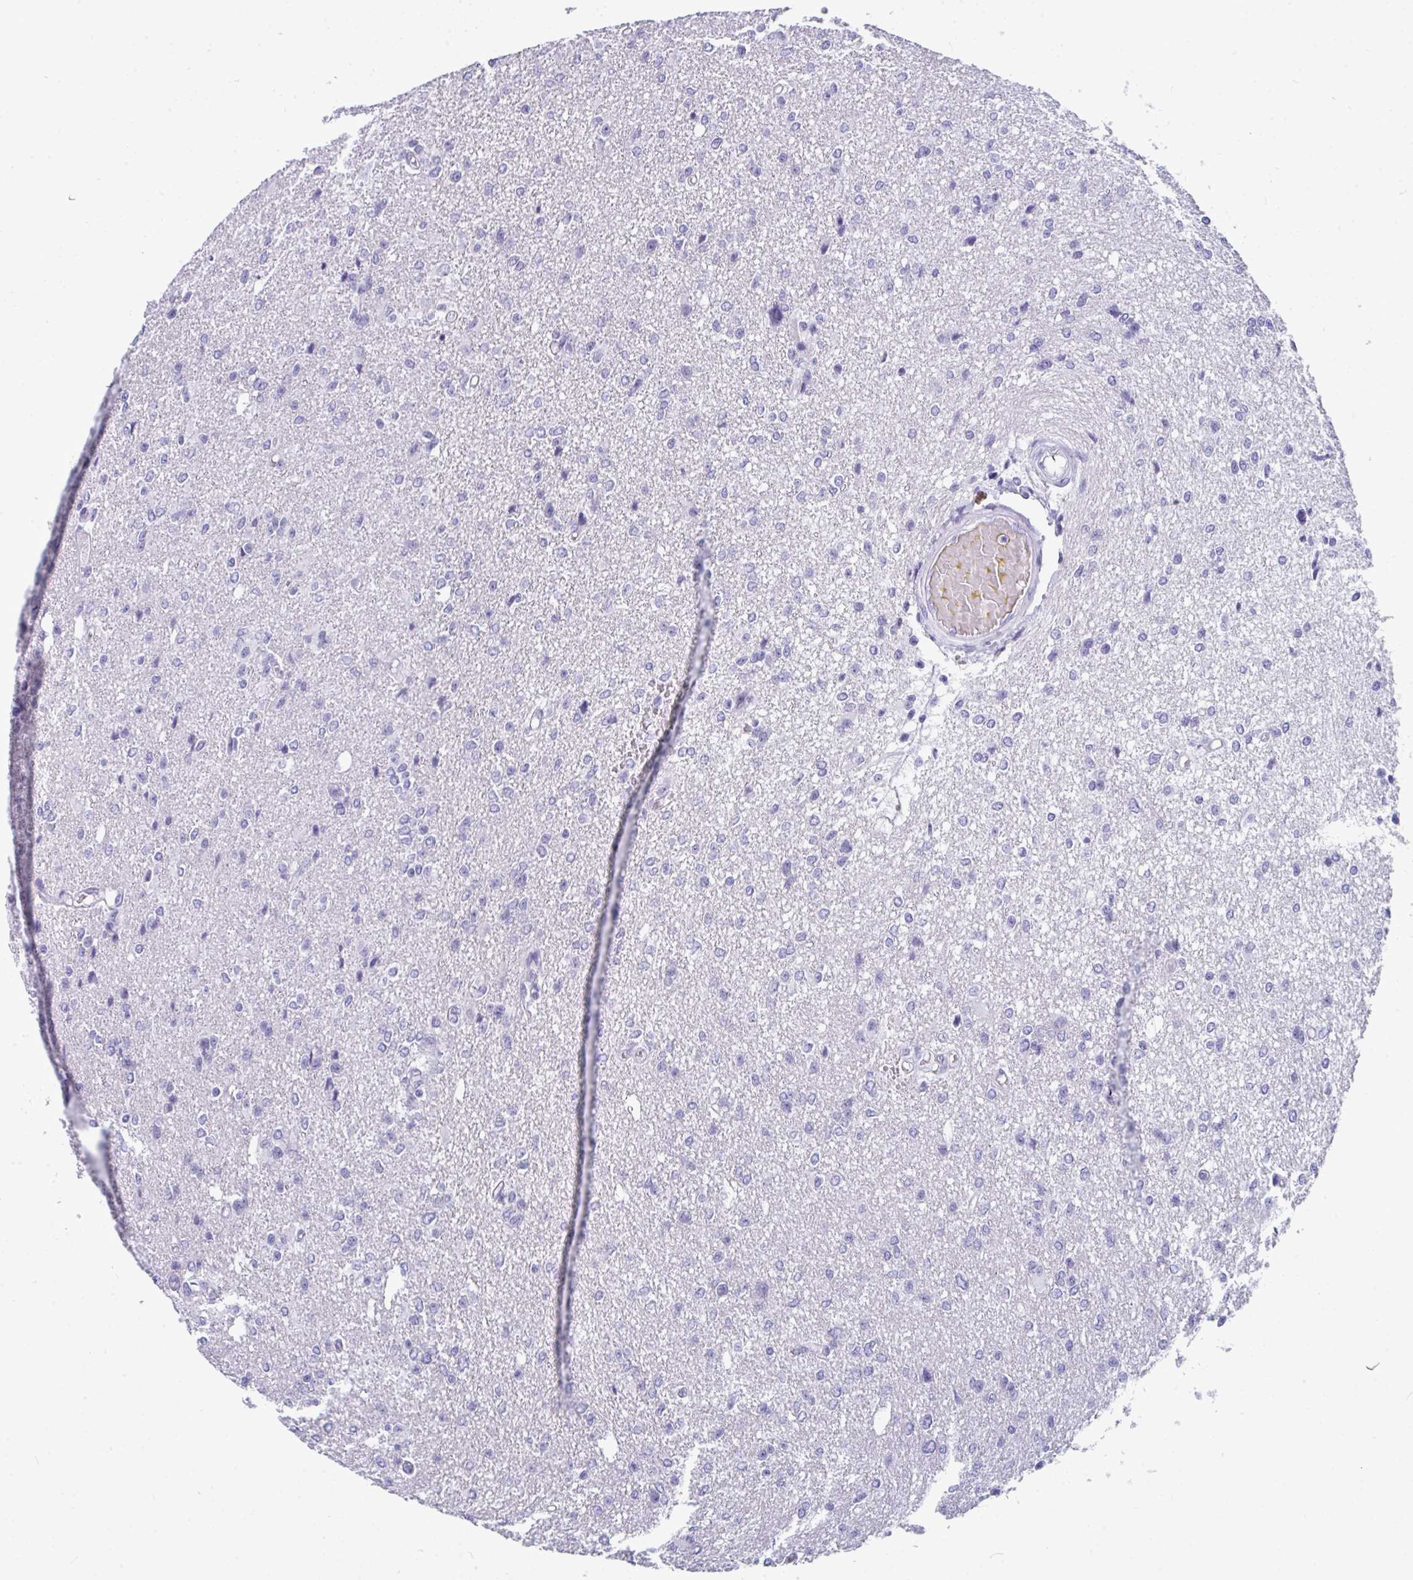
{"staining": {"intensity": "negative", "quantity": "none", "location": "none"}, "tissue": "glioma", "cell_type": "Tumor cells", "image_type": "cancer", "snomed": [{"axis": "morphology", "description": "Glioma, malignant, Low grade"}, {"axis": "topography", "description": "Brain"}], "caption": "A high-resolution photomicrograph shows immunohistochemistry staining of low-grade glioma (malignant), which displays no significant staining in tumor cells.", "gene": "CDK13", "patient": {"sex": "male", "age": 26}}